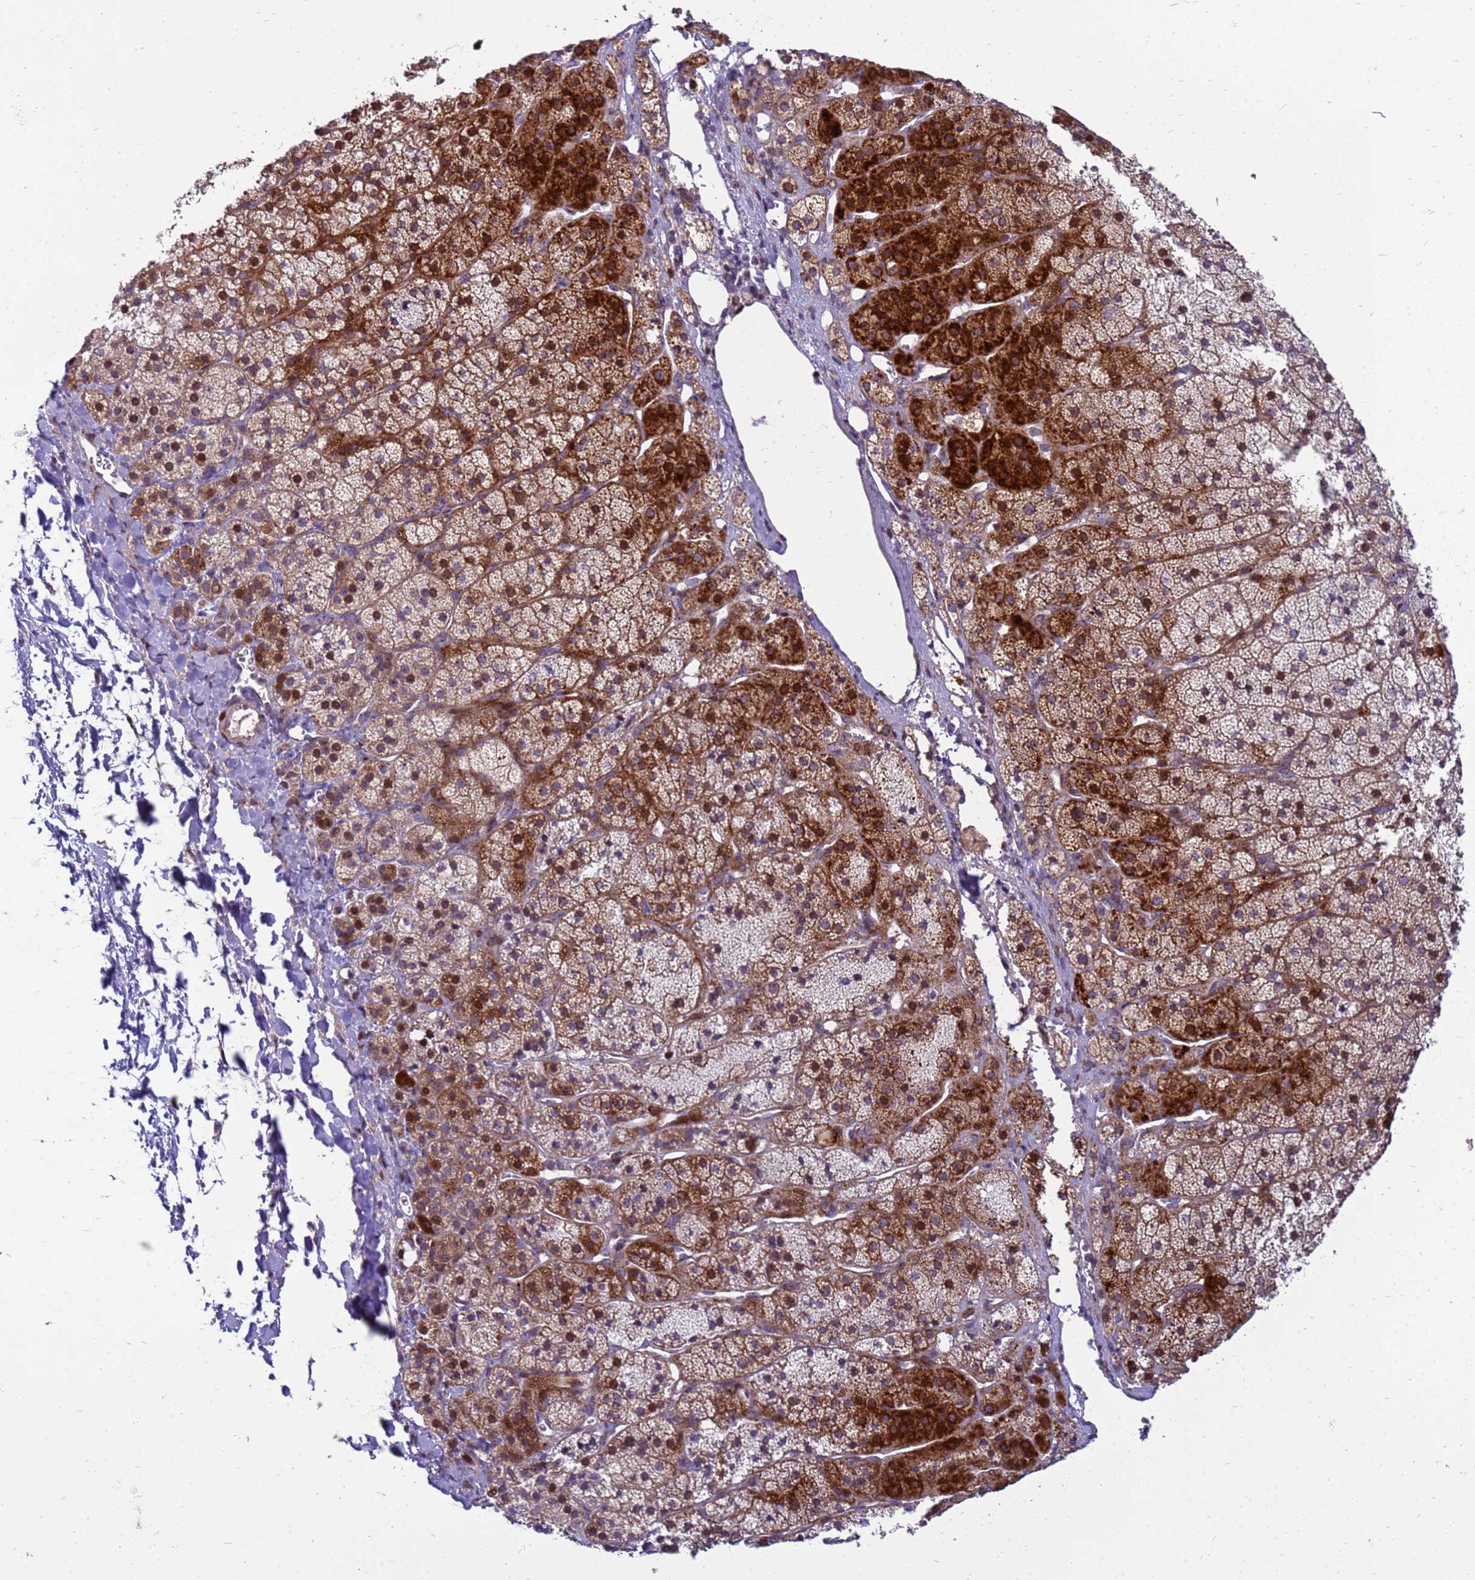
{"staining": {"intensity": "strong", "quantity": "25%-75%", "location": "cytoplasmic/membranous"}, "tissue": "adrenal gland", "cell_type": "Glandular cells", "image_type": "normal", "snomed": [{"axis": "morphology", "description": "Normal tissue, NOS"}, {"axis": "topography", "description": "Adrenal gland"}], "caption": "Immunohistochemical staining of normal adrenal gland exhibits strong cytoplasmic/membranous protein expression in approximately 25%-75% of glandular cells. (DAB IHC with brightfield microscopy, high magnification).", "gene": "RSPO1", "patient": {"sex": "female", "age": 44}}